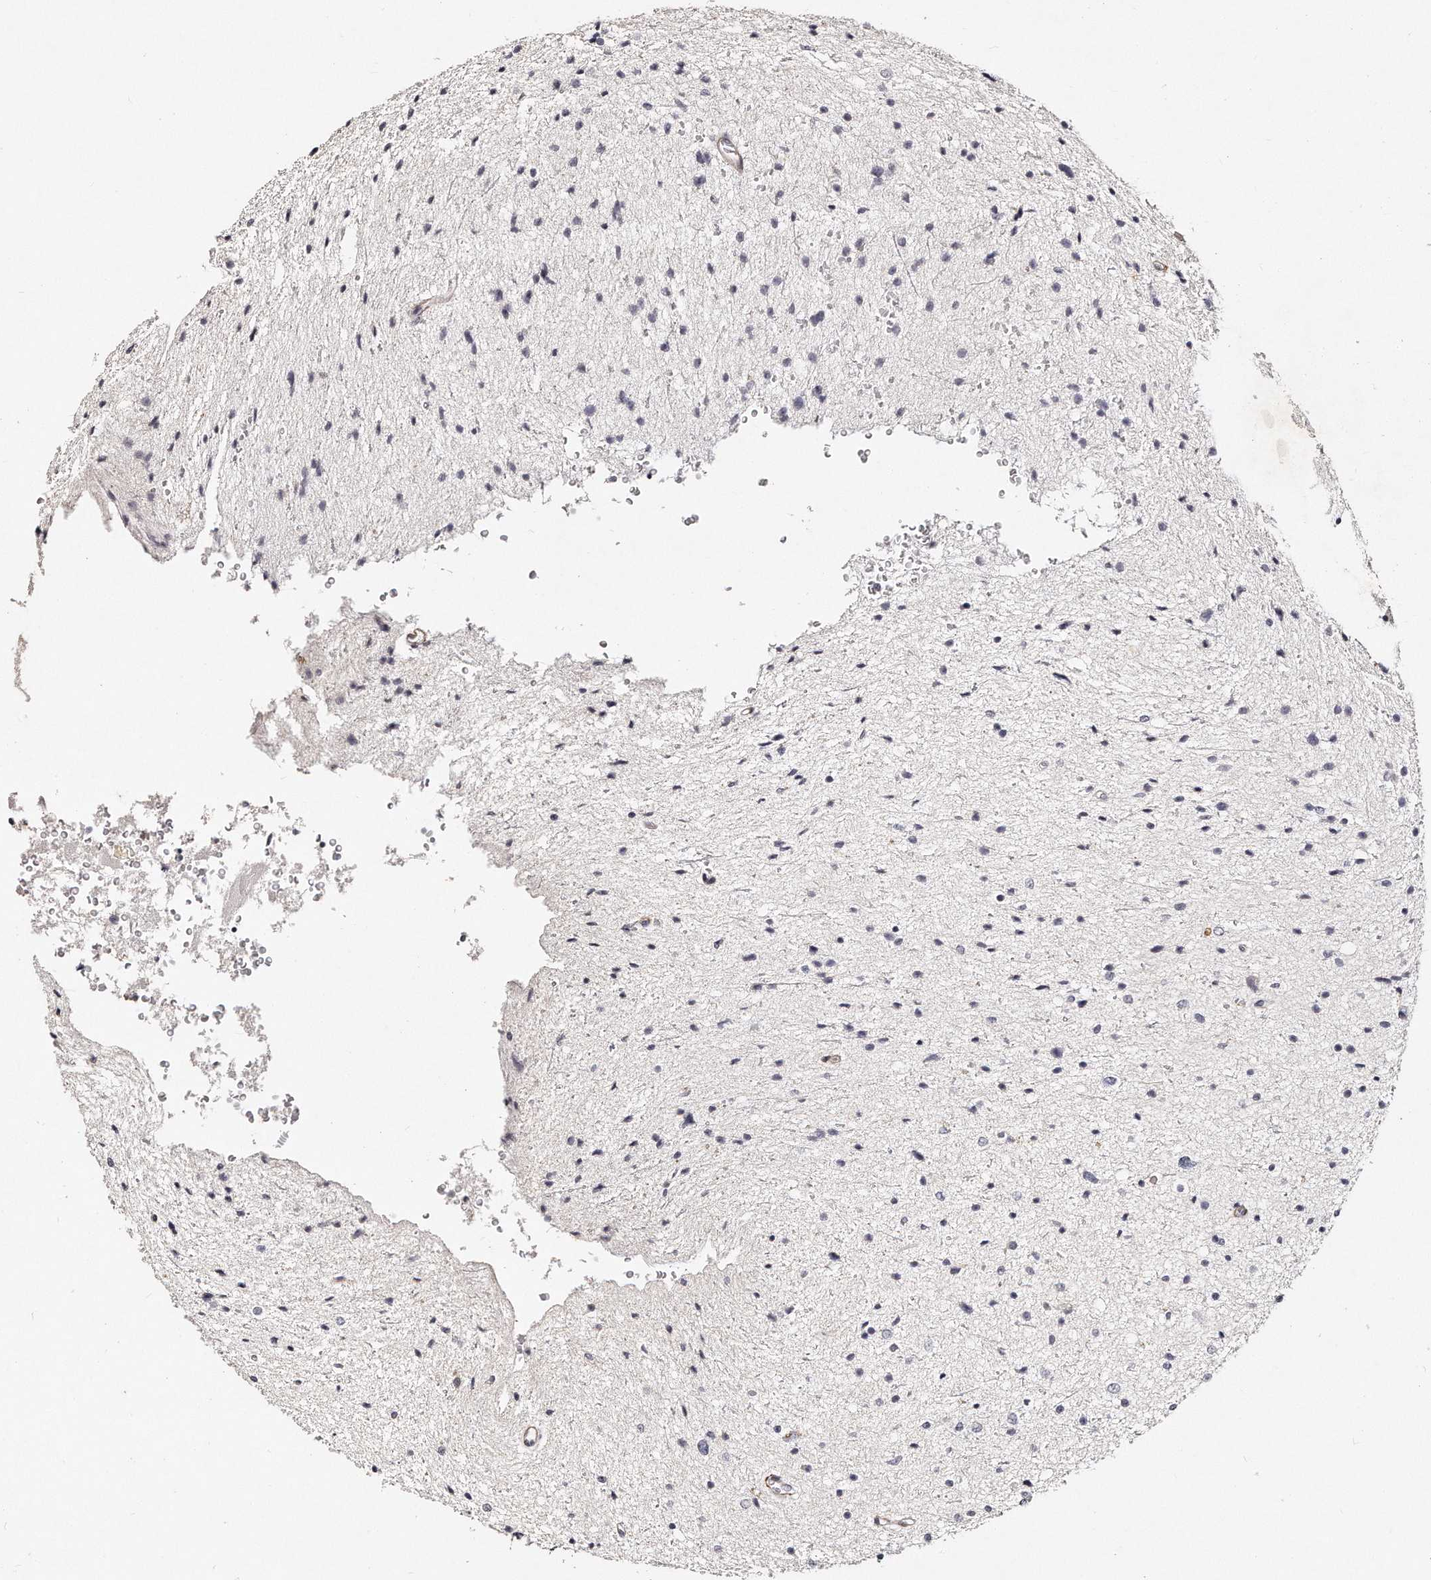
{"staining": {"intensity": "negative", "quantity": "none", "location": "none"}, "tissue": "glioma", "cell_type": "Tumor cells", "image_type": "cancer", "snomed": [{"axis": "morphology", "description": "Glioma, malignant, Low grade"}, {"axis": "topography", "description": "Brain"}], "caption": "An IHC histopathology image of malignant glioma (low-grade) is shown. There is no staining in tumor cells of malignant glioma (low-grade).", "gene": "LMOD1", "patient": {"sex": "female", "age": 37}}